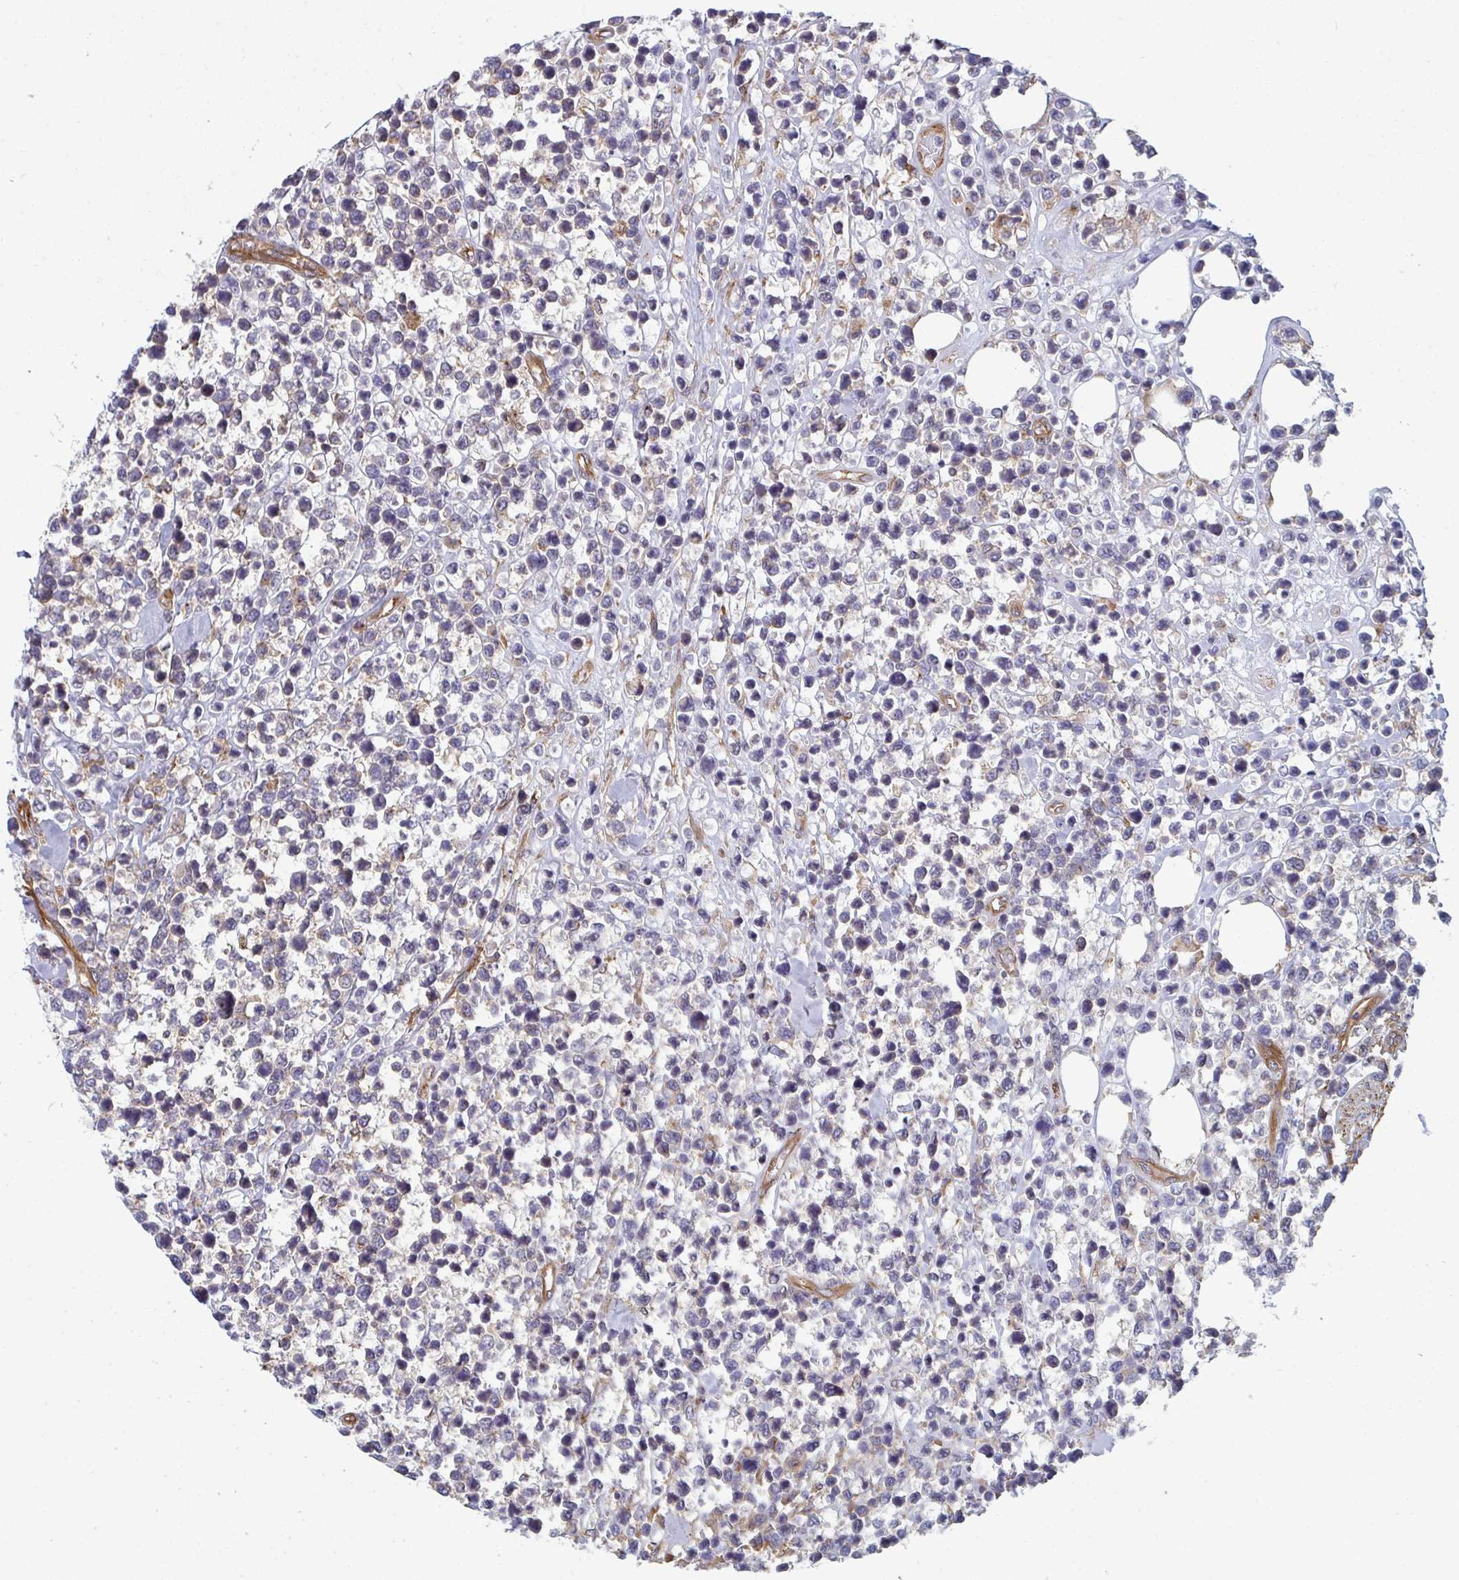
{"staining": {"intensity": "negative", "quantity": "none", "location": "none"}, "tissue": "lymphoma", "cell_type": "Tumor cells", "image_type": "cancer", "snomed": [{"axis": "morphology", "description": "Malignant lymphoma, non-Hodgkin's type, Low grade"}, {"axis": "topography", "description": "Lymph node"}], "caption": "Immunohistochemistry (IHC) photomicrograph of neoplastic tissue: human lymphoma stained with DAB (3,3'-diaminobenzidine) demonstrates no significant protein expression in tumor cells.", "gene": "DYNC1I2", "patient": {"sex": "male", "age": 60}}